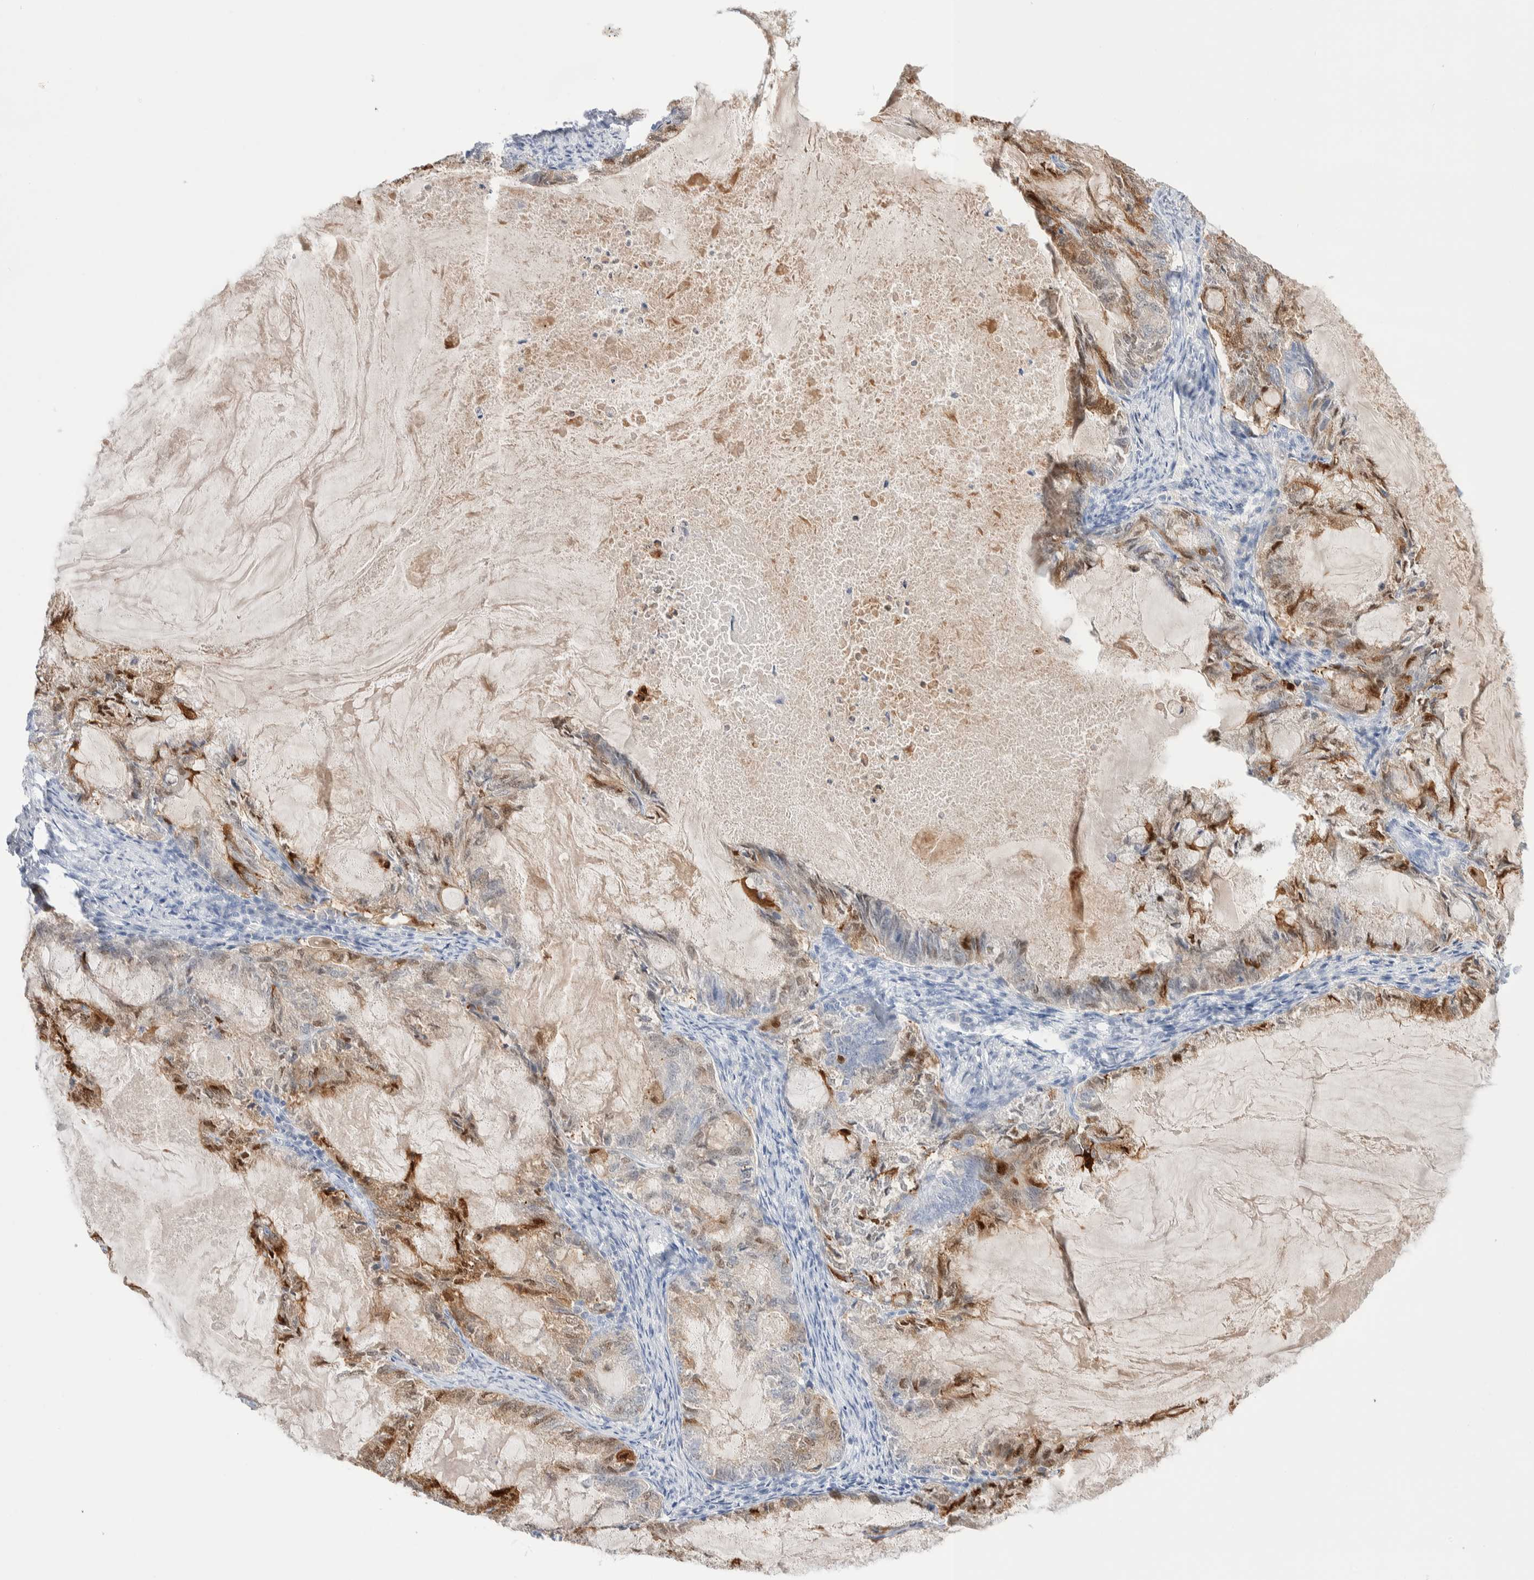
{"staining": {"intensity": "moderate", "quantity": "25%-75%", "location": "cytoplasmic/membranous,nuclear"}, "tissue": "endometrial cancer", "cell_type": "Tumor cells", "image_type": "cancer", "snomed": [{"axis": "morphology", "description": "Adenocarcinoma, NOS"}, {"axis": "topography", "description": "Endometrium"}], "caption": "Immunohistochemical staining of human endometrial cancer (adenocarcinoma) demonstrates moderate cytoplasmic/membranous and nuclear protein staining in approximately 25%-75% of tumor cells.", "gene": "GDA", "patient": {"sex": "female", "age": 86}}